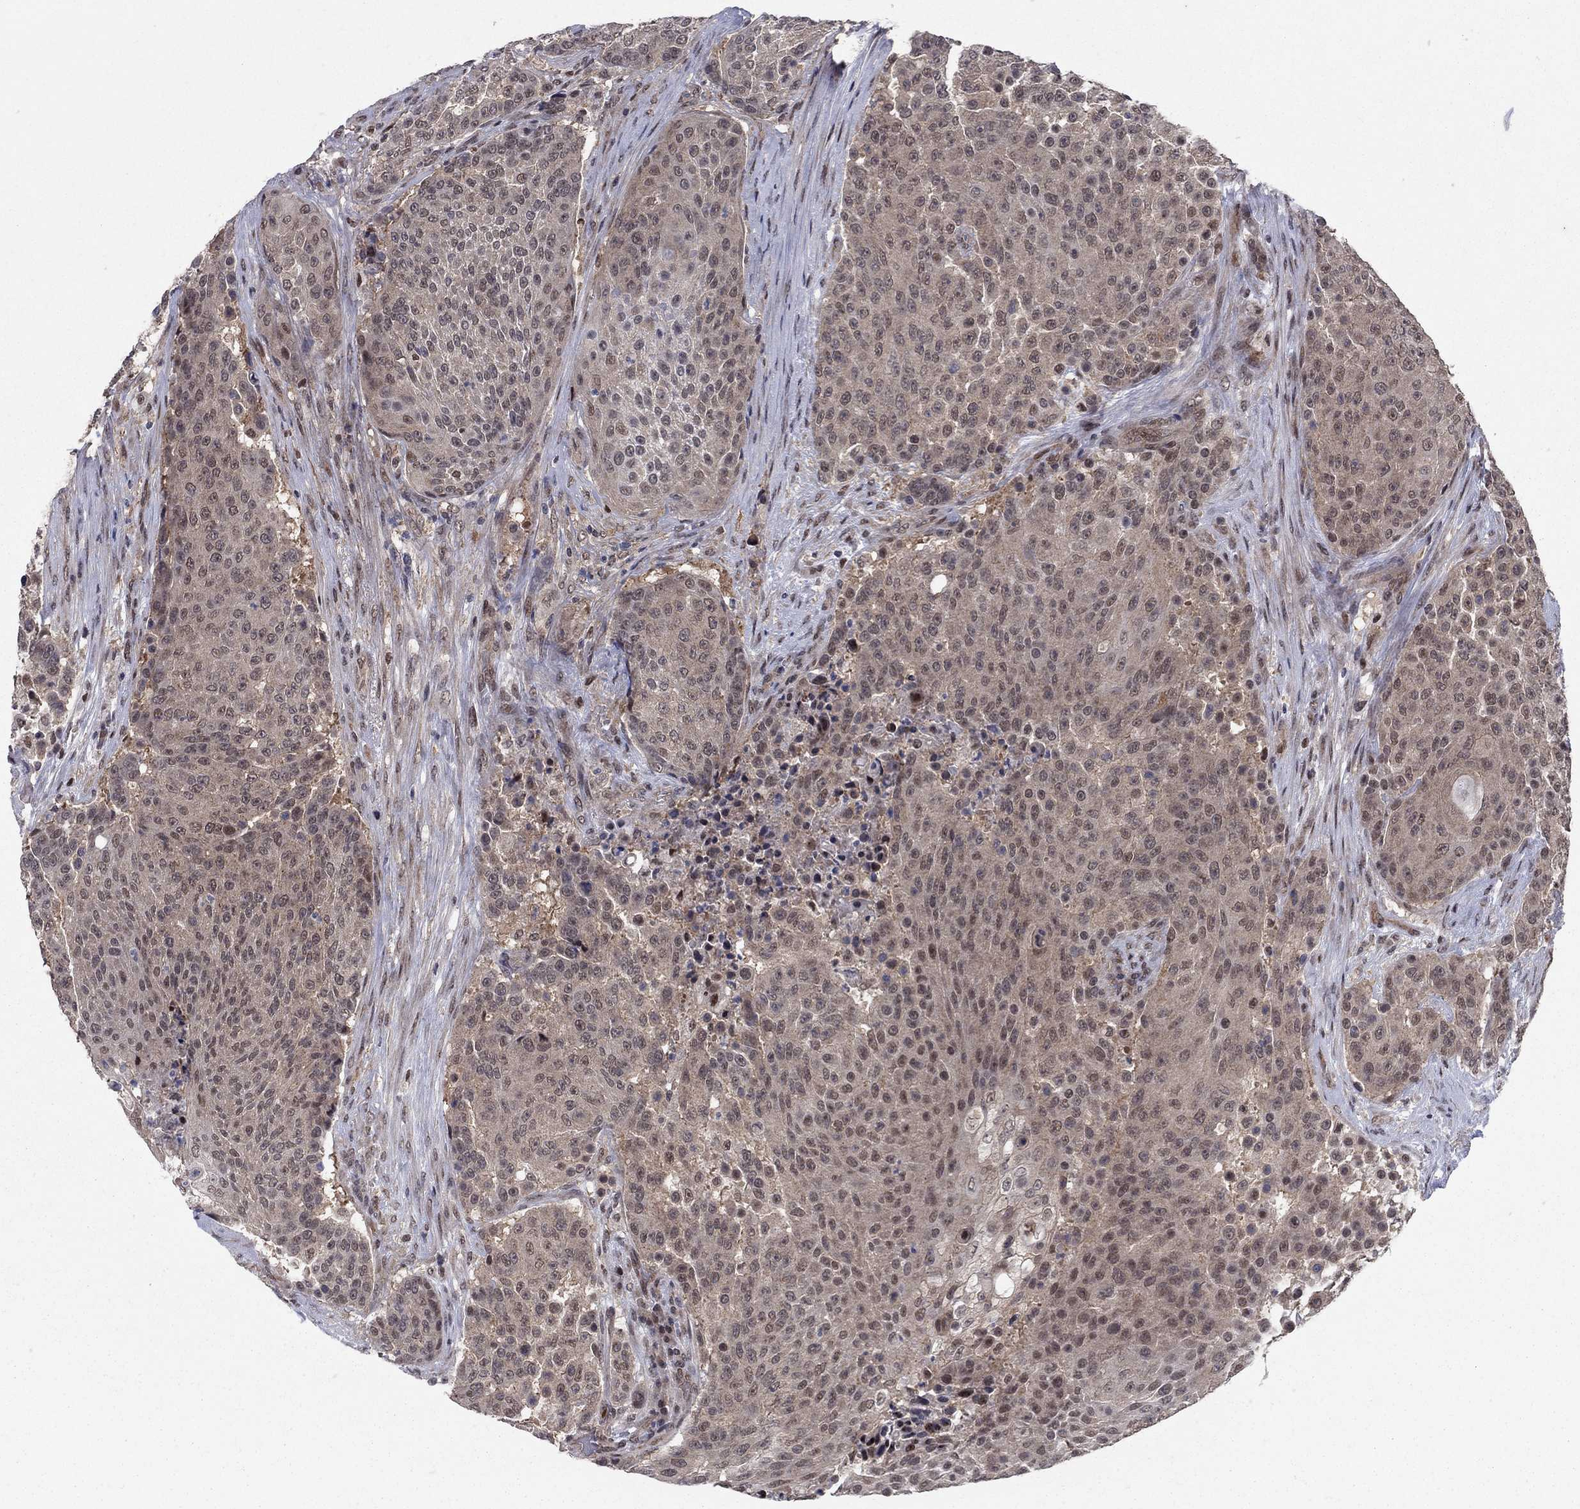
{"staining": {"intensity": "weak", "quantity": "<25%", "location": "cytoplasmic/membranous,nuclear"}, "tissue": "urothelial cancer", "cell_type": "Tumor cells", "image_type": "cancer", "snomed": [{"axis": "morphology", "description": "Urothelial carcinoma, High grade"}, {"axis": "topography", "description": "Urinary bladder"}], "caption": "This histopathology image is of high-grade urothelial carcinoma stained with immunohistochemistry (IHC) to label a protein in brown with the nuclei are counter-stained blue. There is no expression in tumor cells.", "gene": "PSMC1", "patient": {"sex": "female", "age": 63}}